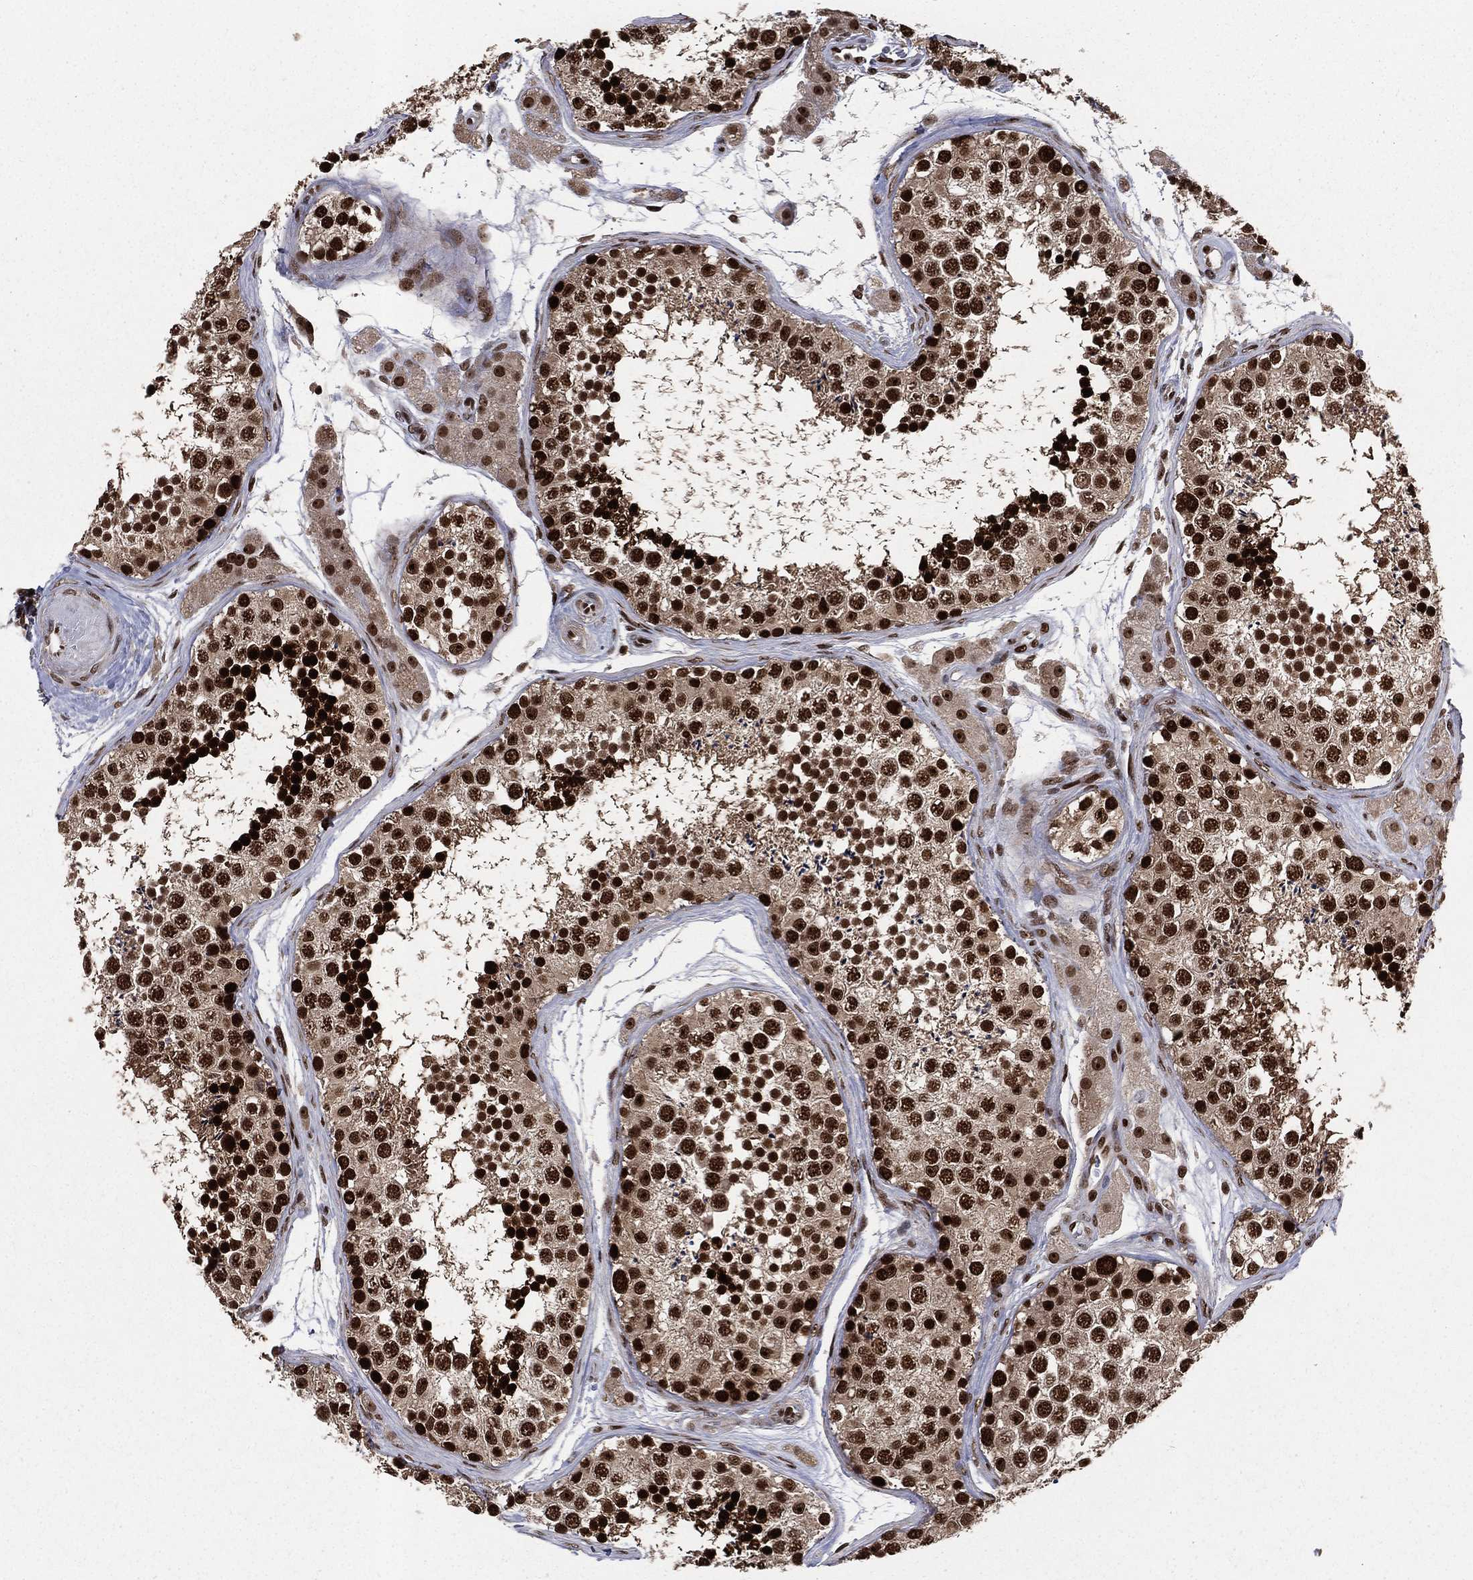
{"staining": {"intensity": "strong", "quantity": ">75%", "location": "nuclear"}, "tissue": "testis", "cell_type": "Cells in seminiferous ducts", "image_type": "normal", "snomed": [{"axis": "morphology", "description": "Normal tissue, NOS"}, {"axis": "topography", "description": "Testis"}], "caption": "Immunohistochemistry of normal human testis reveals high levels of strong nuclear positivity in about >75% of cells in seminiferous ducts. Immunohistochemistry stains the protein of interest in brown and the nuclei are stained blue.", "gene": "POLB", "patient": {"sex": "male", "age": 41}}